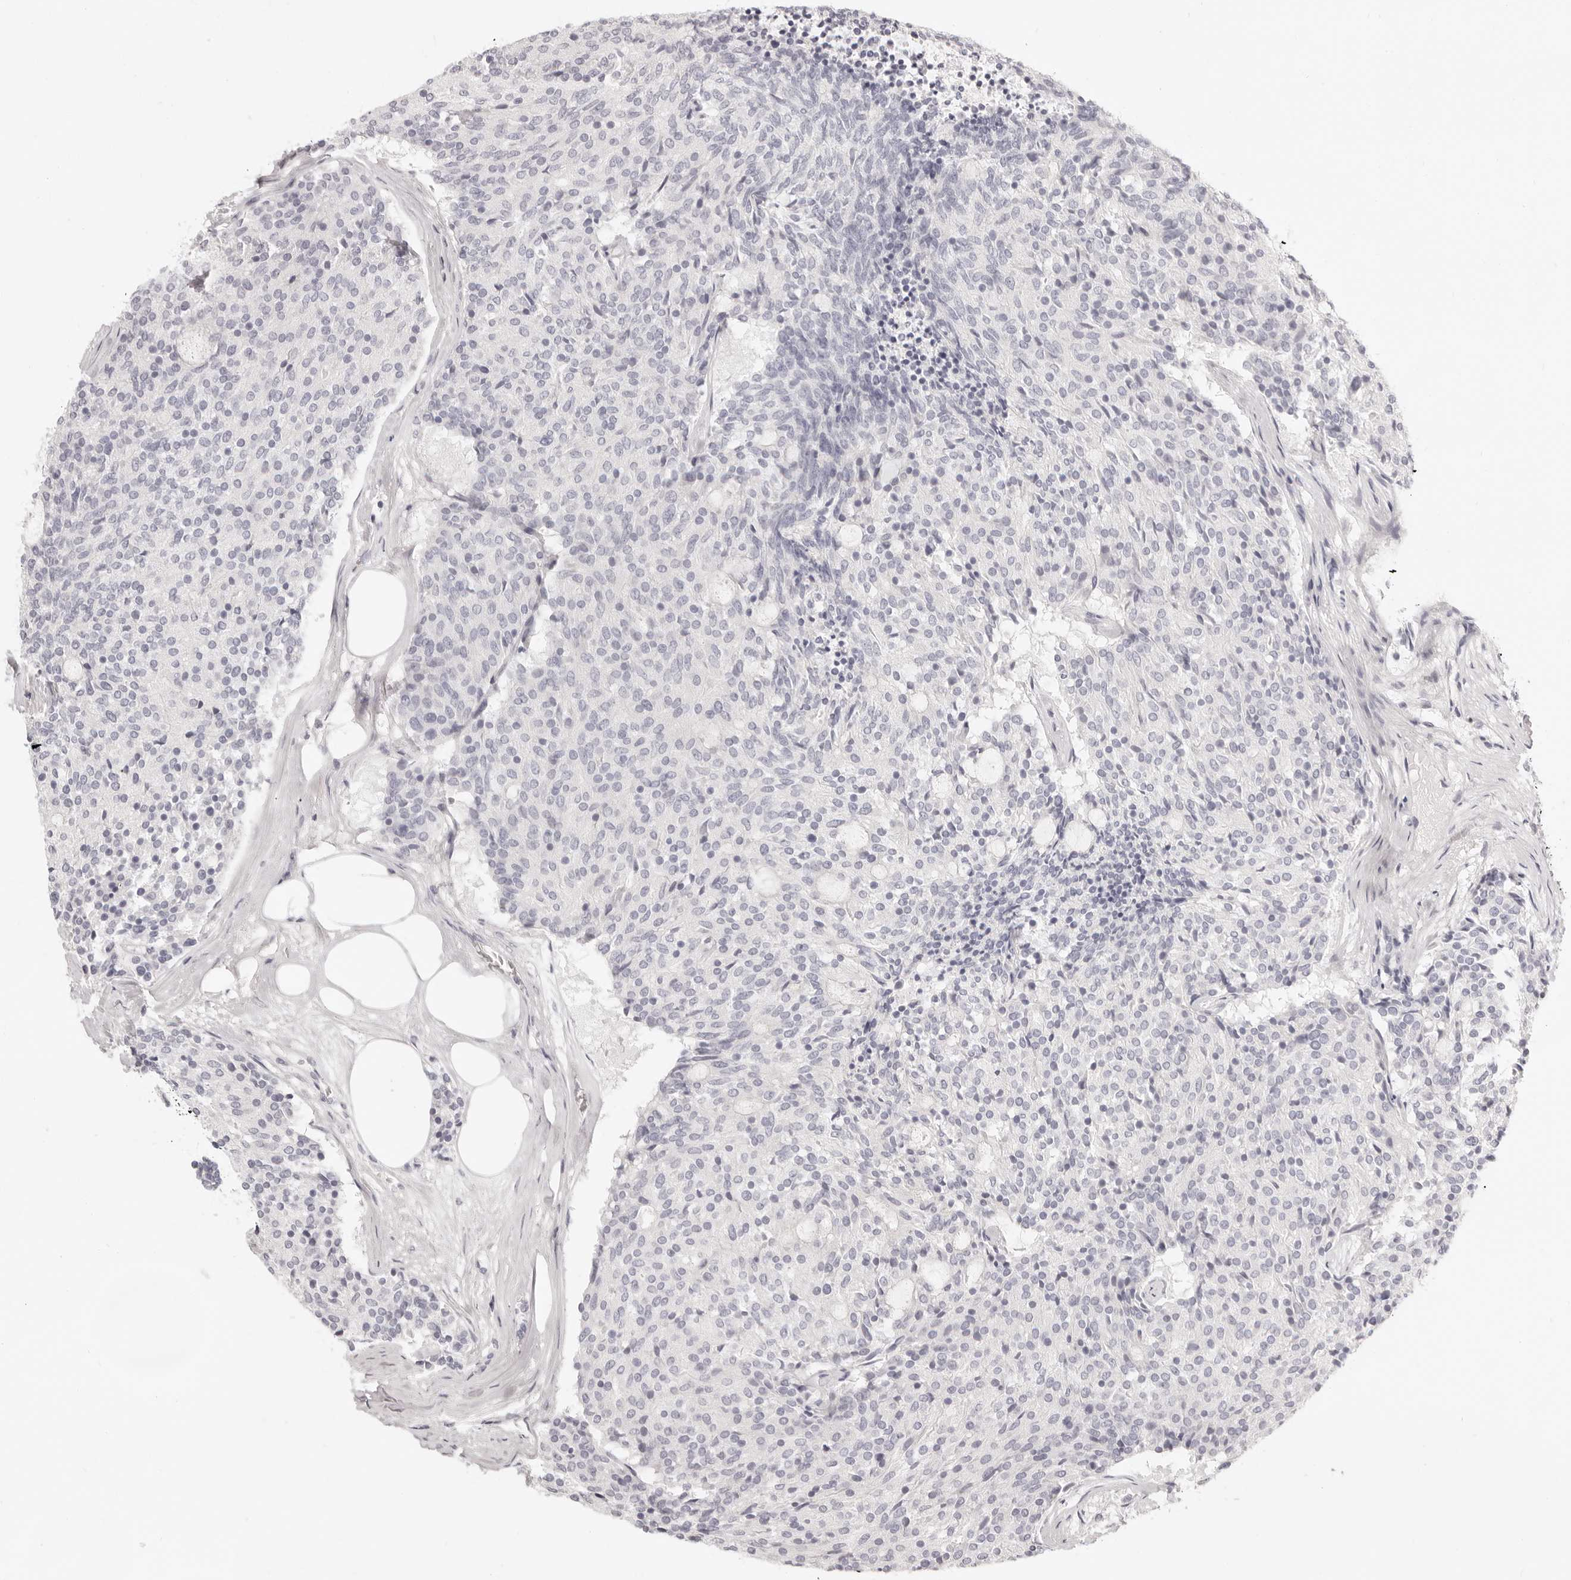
{"staining": {"intensity": "negative", "quantity": "none", "location": "none"}, "tissue": "carcinoid", "cell_type": "Tumor cells", "image_type": "cancer", "snomed": [{"axis": "morphology", "description": "Carcinoid, malignant, NOS"}, {"axis": "topography", "description": "Pancreas"}], "caption": "Protein analysis of malignant carcinoid displays no significant staining in tumor cells. (DAB (3,3'-diaminobenzidine) IHC with hematoxylin counter stain).", "gene": "FABP1", "patient": {"sex": "female", "age": 54}}